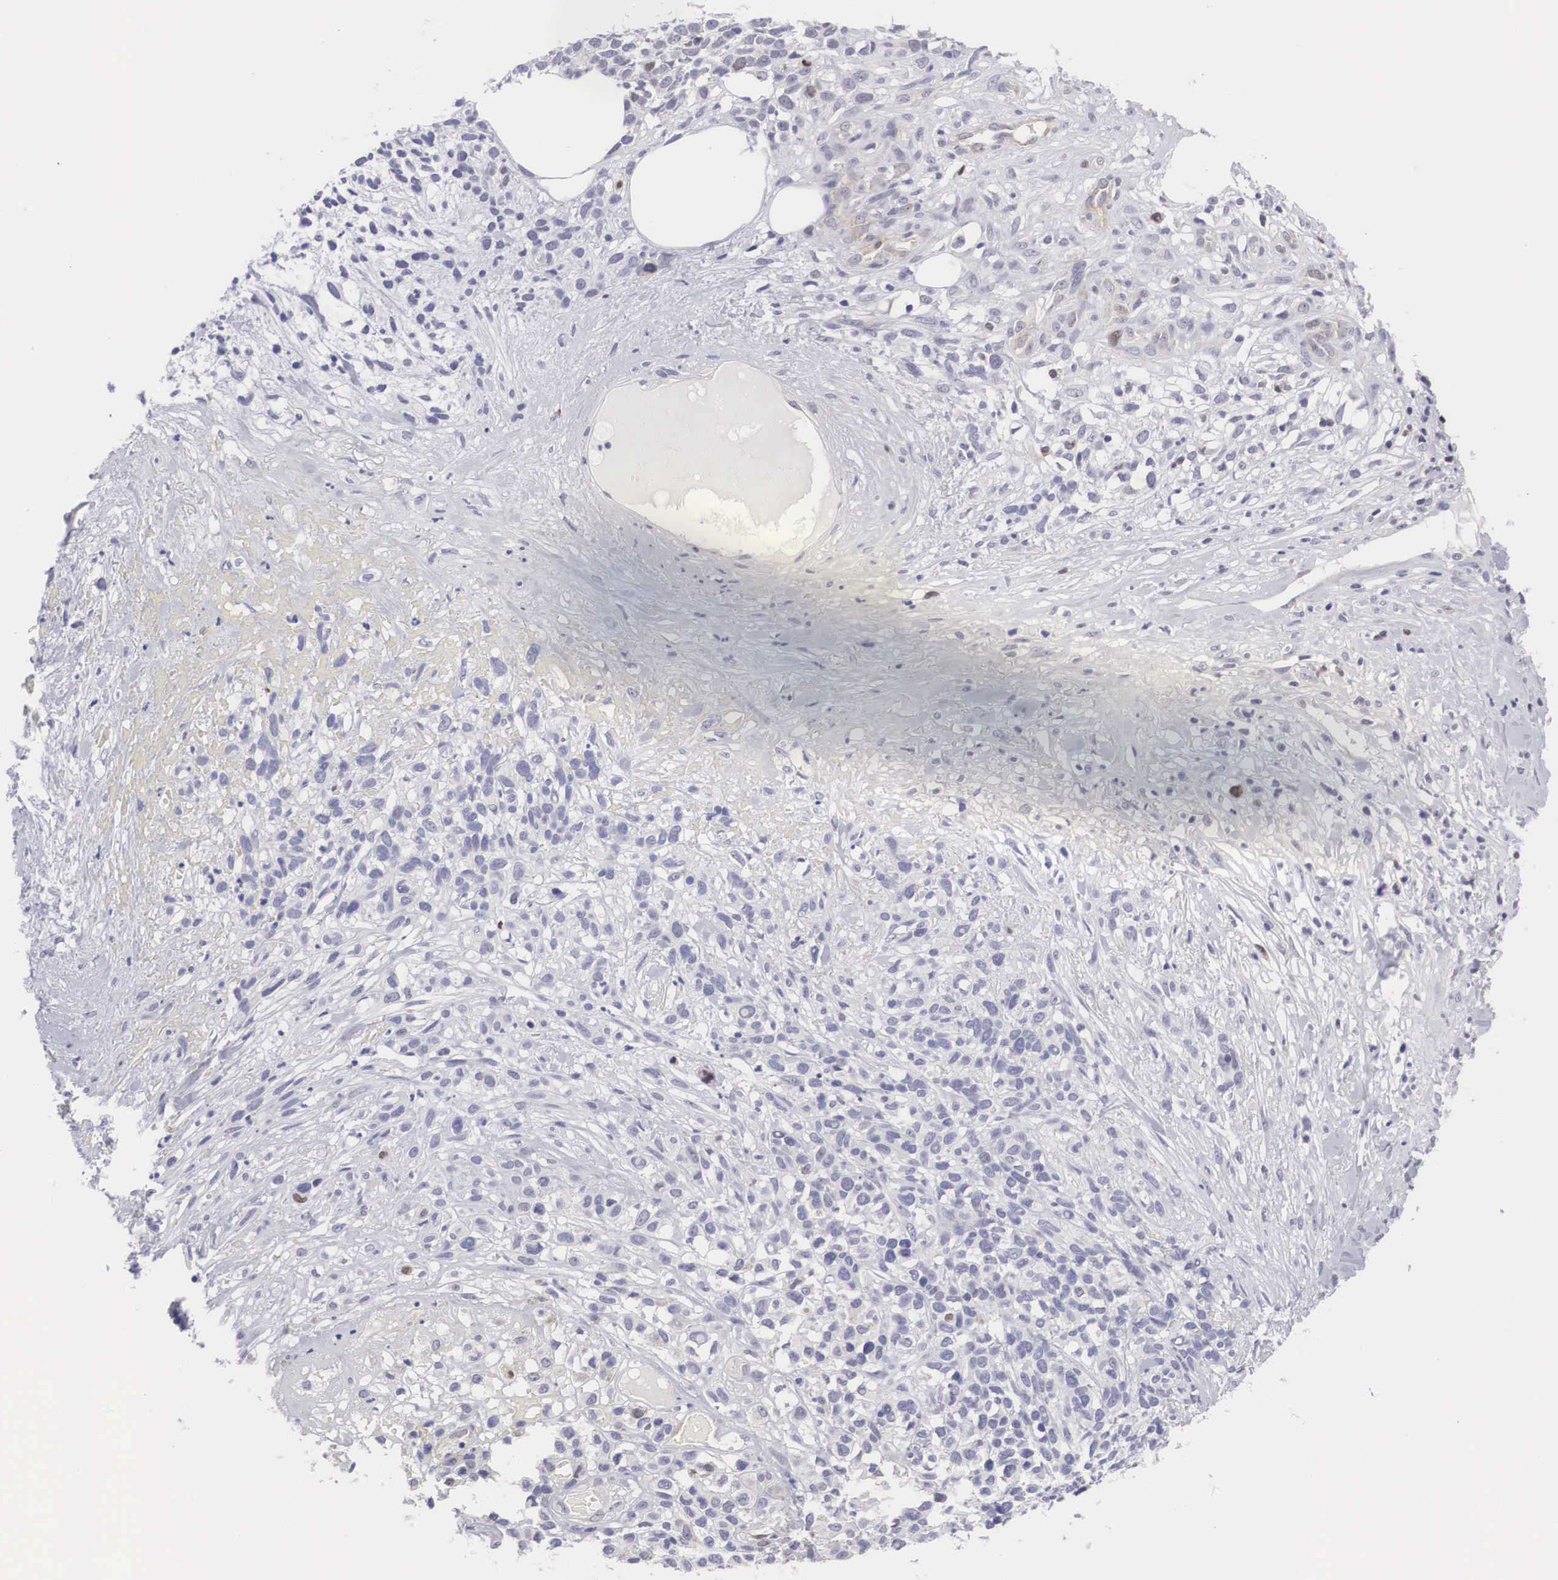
{"staining": {"intensity": "weak", "quantity": "<25%", "location": "nuclear"}, "tissue": "melanoma", "cell_type": "Tumor cells", "image_type": "cancer", "snomed": [{"axis": "morphology", "description": "Malignant melanoma, NOS"}, {"axis": "topography", "description": "Skin"}], "caption": "Immunohistochemistry of human malignant melanoma displays no expression in tumor cells. (Immunohistochemistry (ihc), brightfield microscopy, high magnification).", "gene": "MAST4", "patient": {"sex": "female", "age": 85}}